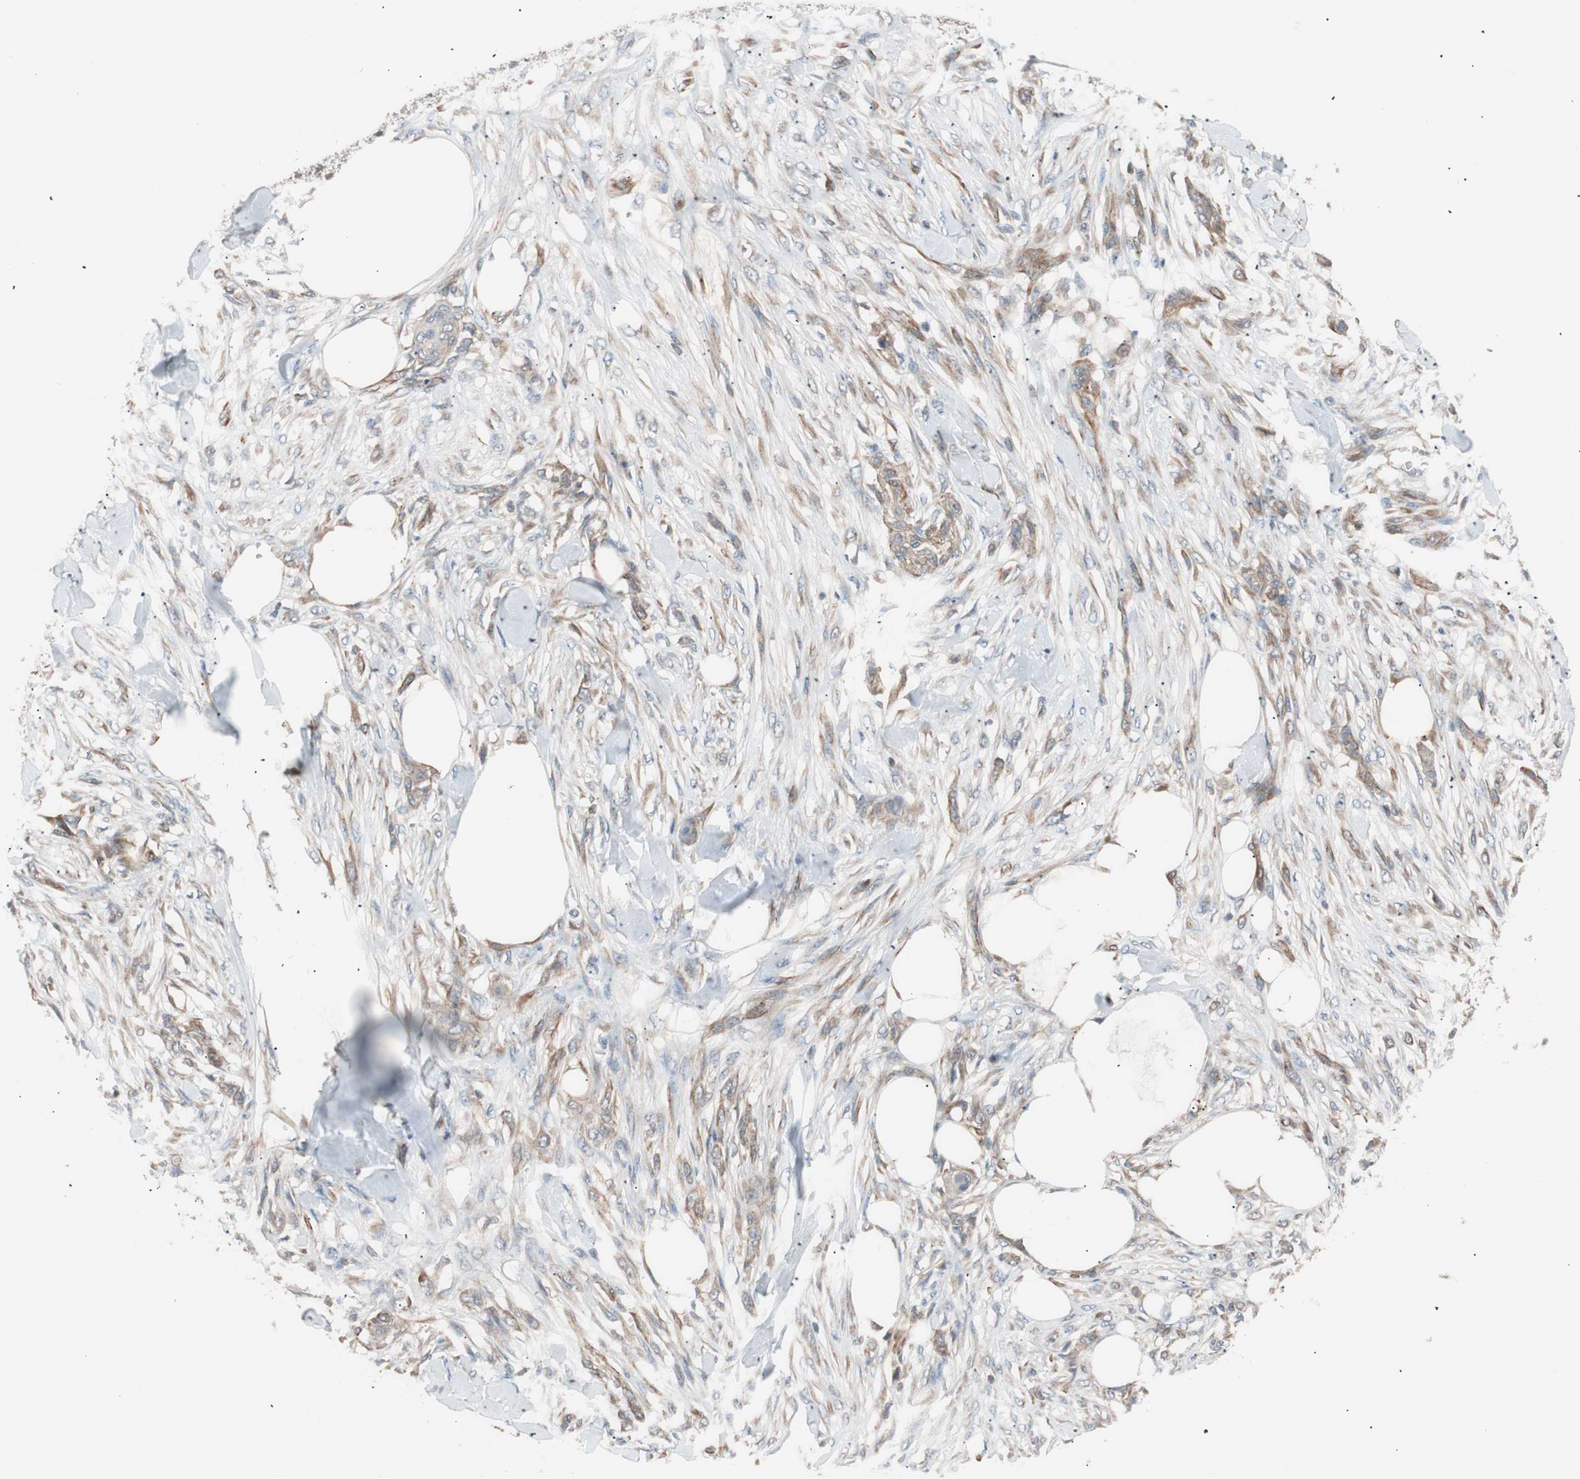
{"staining": {"intensity": "weak", "quantity": "<25%", "location": "cytoplasmic/membranous"}, "tissue": "skin cancer", "cell_type": "Tumor cells", "image_type": "cancer", "snomed": [{"axis": "morphology", "description": "Squamous cell carcinoma, NOS"}, {"axis": "topography", "description": "Skin"}], "caption": "High magnification brightfield microscopy of skin squamous cell carcinoma stained with DAB (brown) and counterstained with hematoxylin (blue): tumor cells show no significant expression.", "gene": "SMG1", "patient": {"sex": "female", "age": 59}}